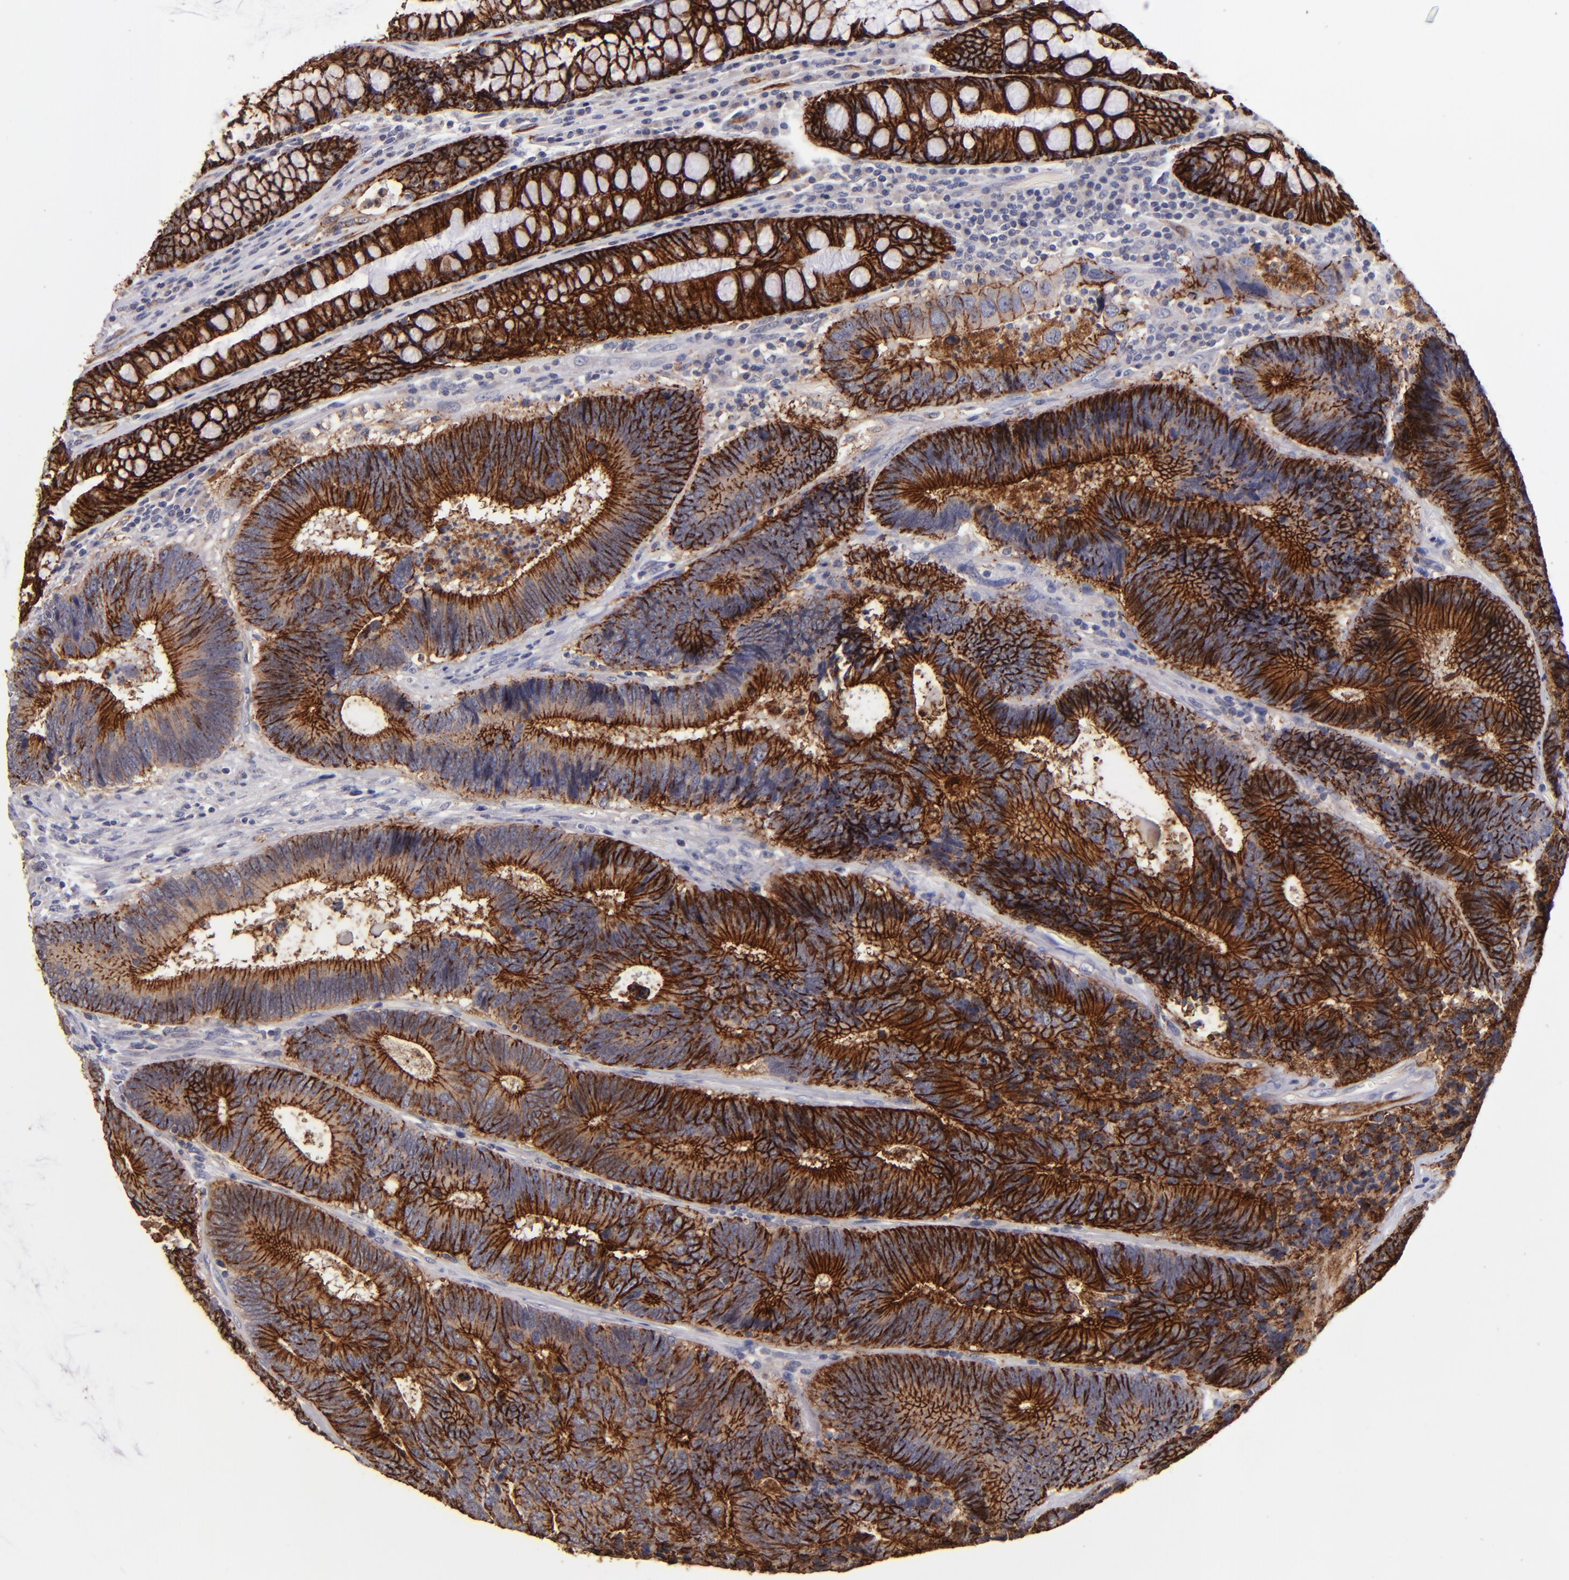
{"staining": {"intensity": "strong", "quantity": ">75%", "location": "cytoplasmic/membranous"}, "tissue": "colorectal cancer", "cell_type": "Tumor cells", "image_type": "cancer", "snomed": [{"axis": "morphology", "description": "Normal tissue, NOS"}, {"axis": "morphology", "description": "Adenocarcinoma, NOS"}, {"axis": "topography", "description": "Colon"}], "caption": "The image reveals staining of colorectal cancer, revealing strong cytoplasmic/membranous protein staining (brown color) within tumor cells.", "gene": "CLDN5", "patient": {"sex": "female", "age": 78}}